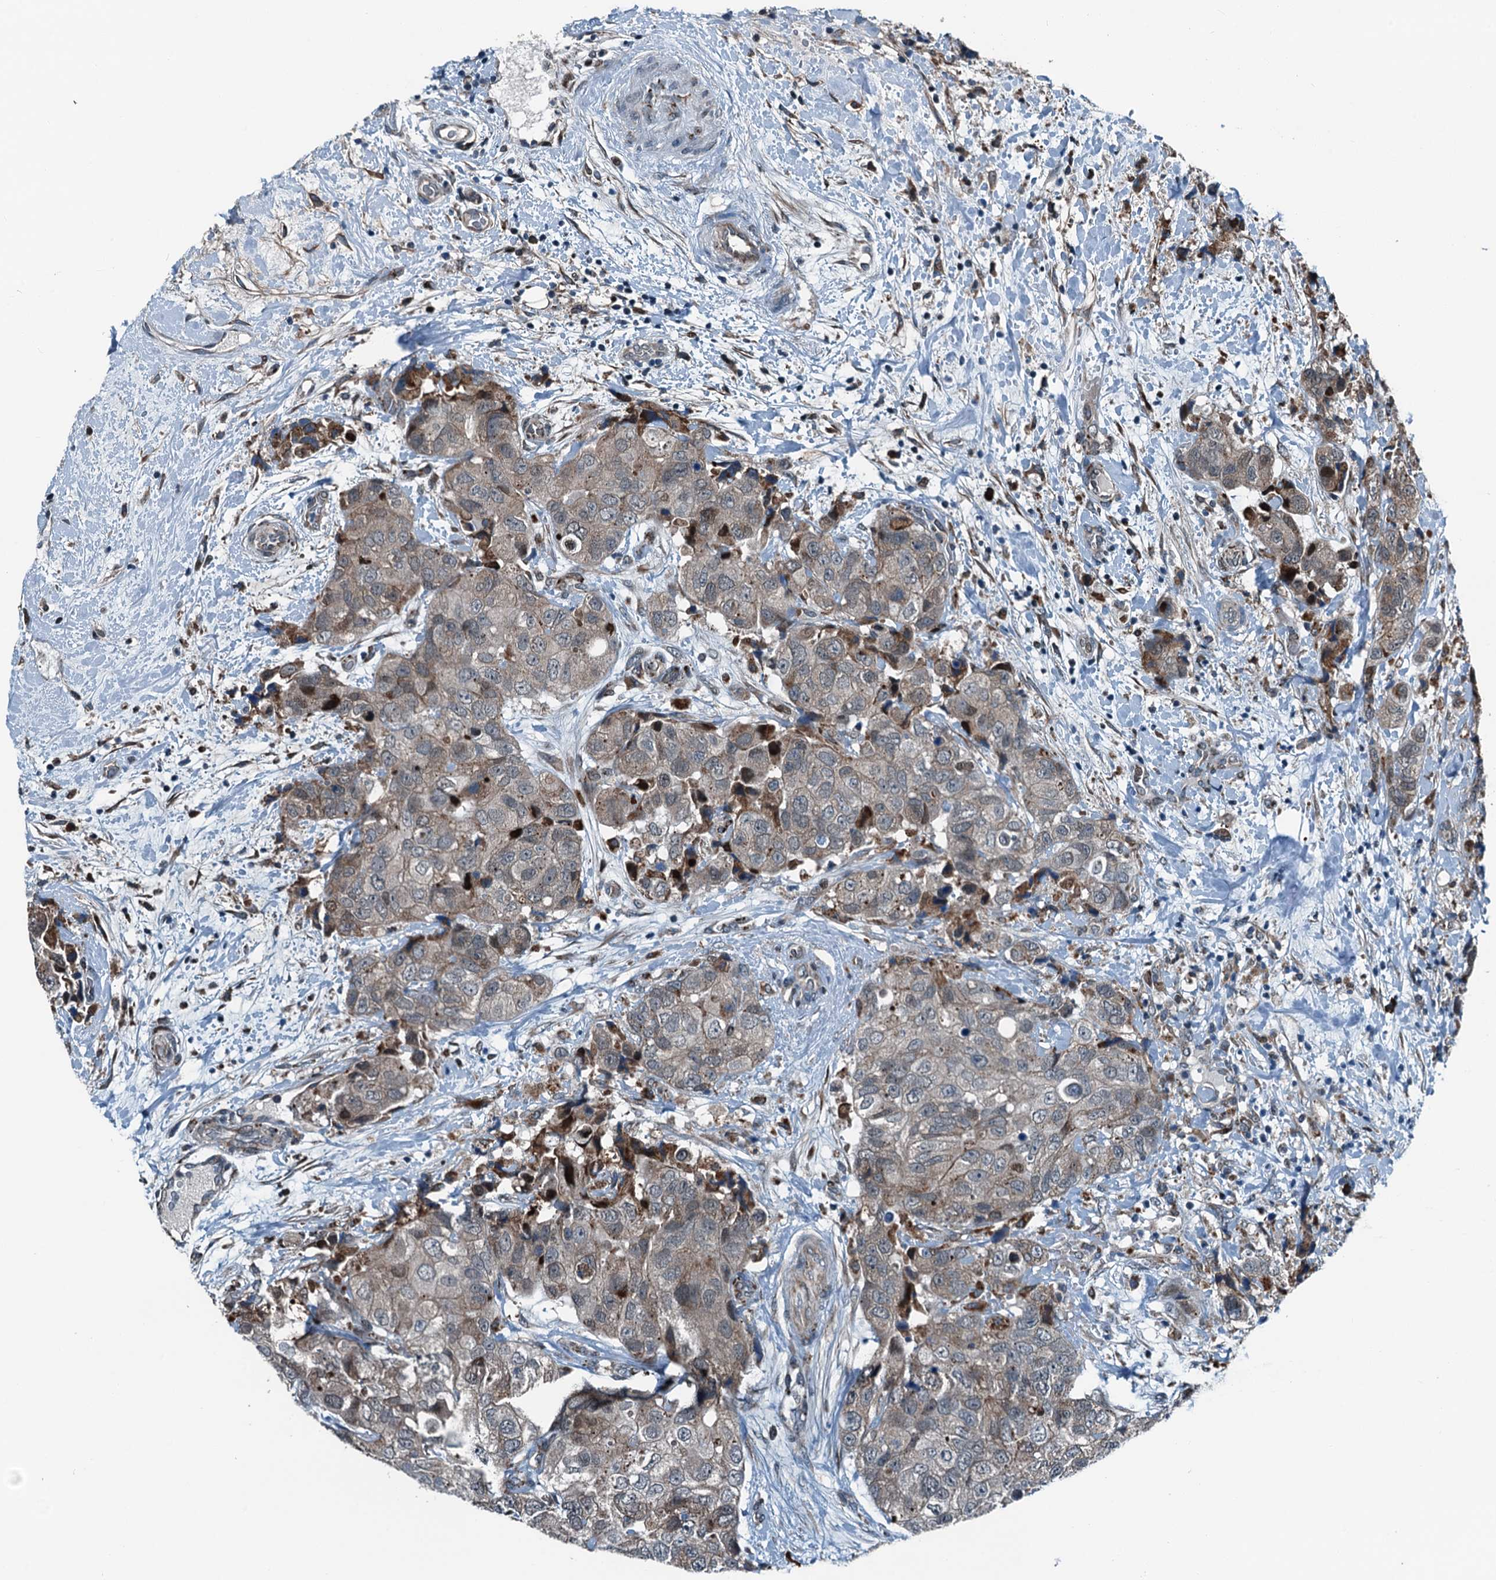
{"staining": {"intensity": "weak", "quantity": "25%-75%", "location": "cytoplasmic/membranous"}, "tissue": "breast cancer", "cell_type": "Tumor cells", "image_type": "cancer", "snomed": [{"axis": "morphology", "description": "Duct carcinoma"}, {"axis": "topography", "description": "Breast"}], "caption": "This is an image of immunohistochemistry staining of breast infiltrating ductal carcinoma, which shows weak expression in the cytoplasmic/membranous of tumor cells.", "gene": "TAMALIN", "patient": {"sex": "female", "age": 62}}